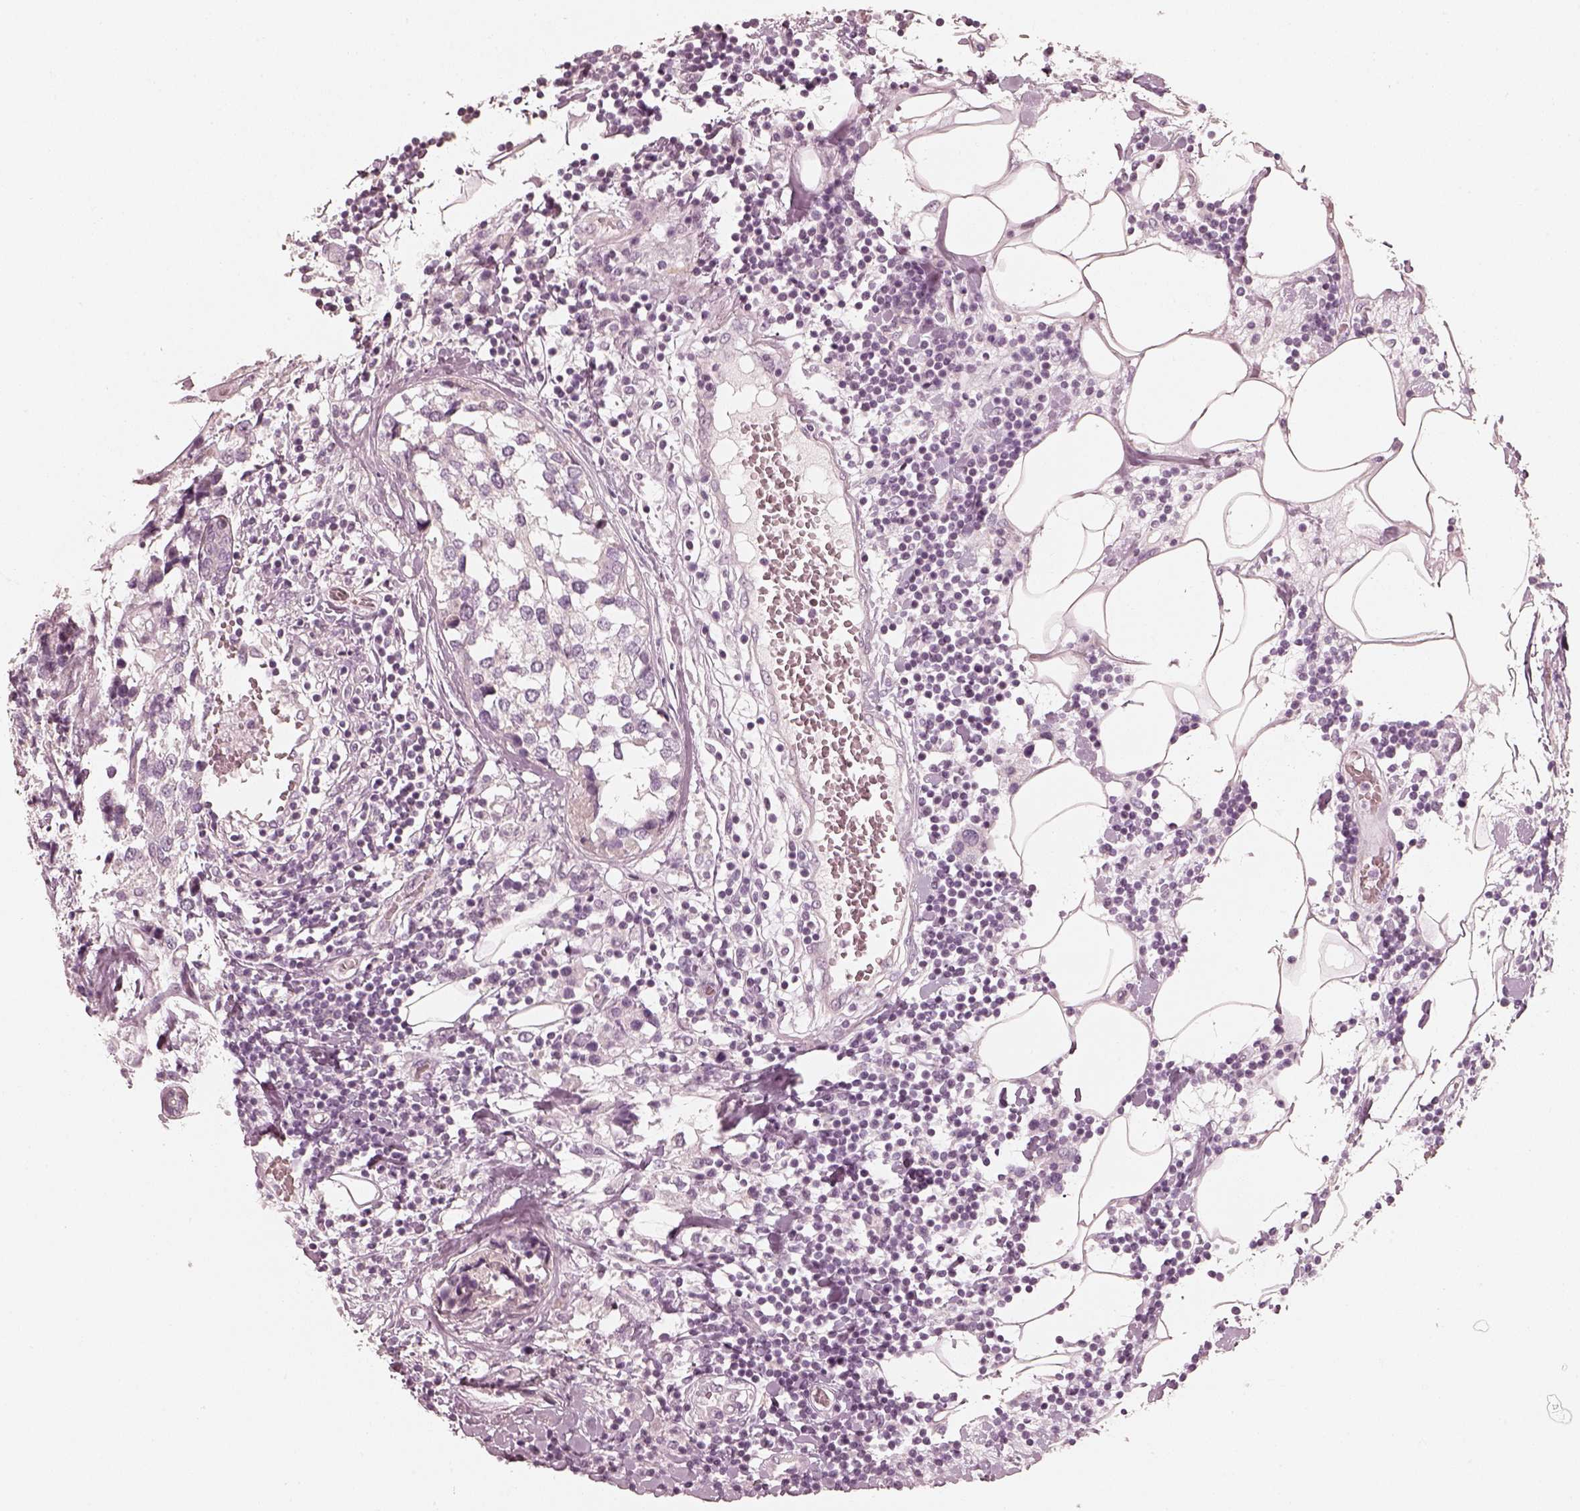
{"staining": {"intensity": "negative", "quantity": "none", "location": "none"}, "tissue": "breast cancer", "cell_type": "Tumor cells", "image_type": "cancer", "snomed": [{"axis": "morphology", "description": "Lobular carcinoma"}, {"axis": "topography", "description": "Breast"}], "caption": "Human breast cancer stained for a protein using IHC displays no positivity in tumor cells.", "gene": "SPATA24", "patient": {"sex": "female", "age": 59}}